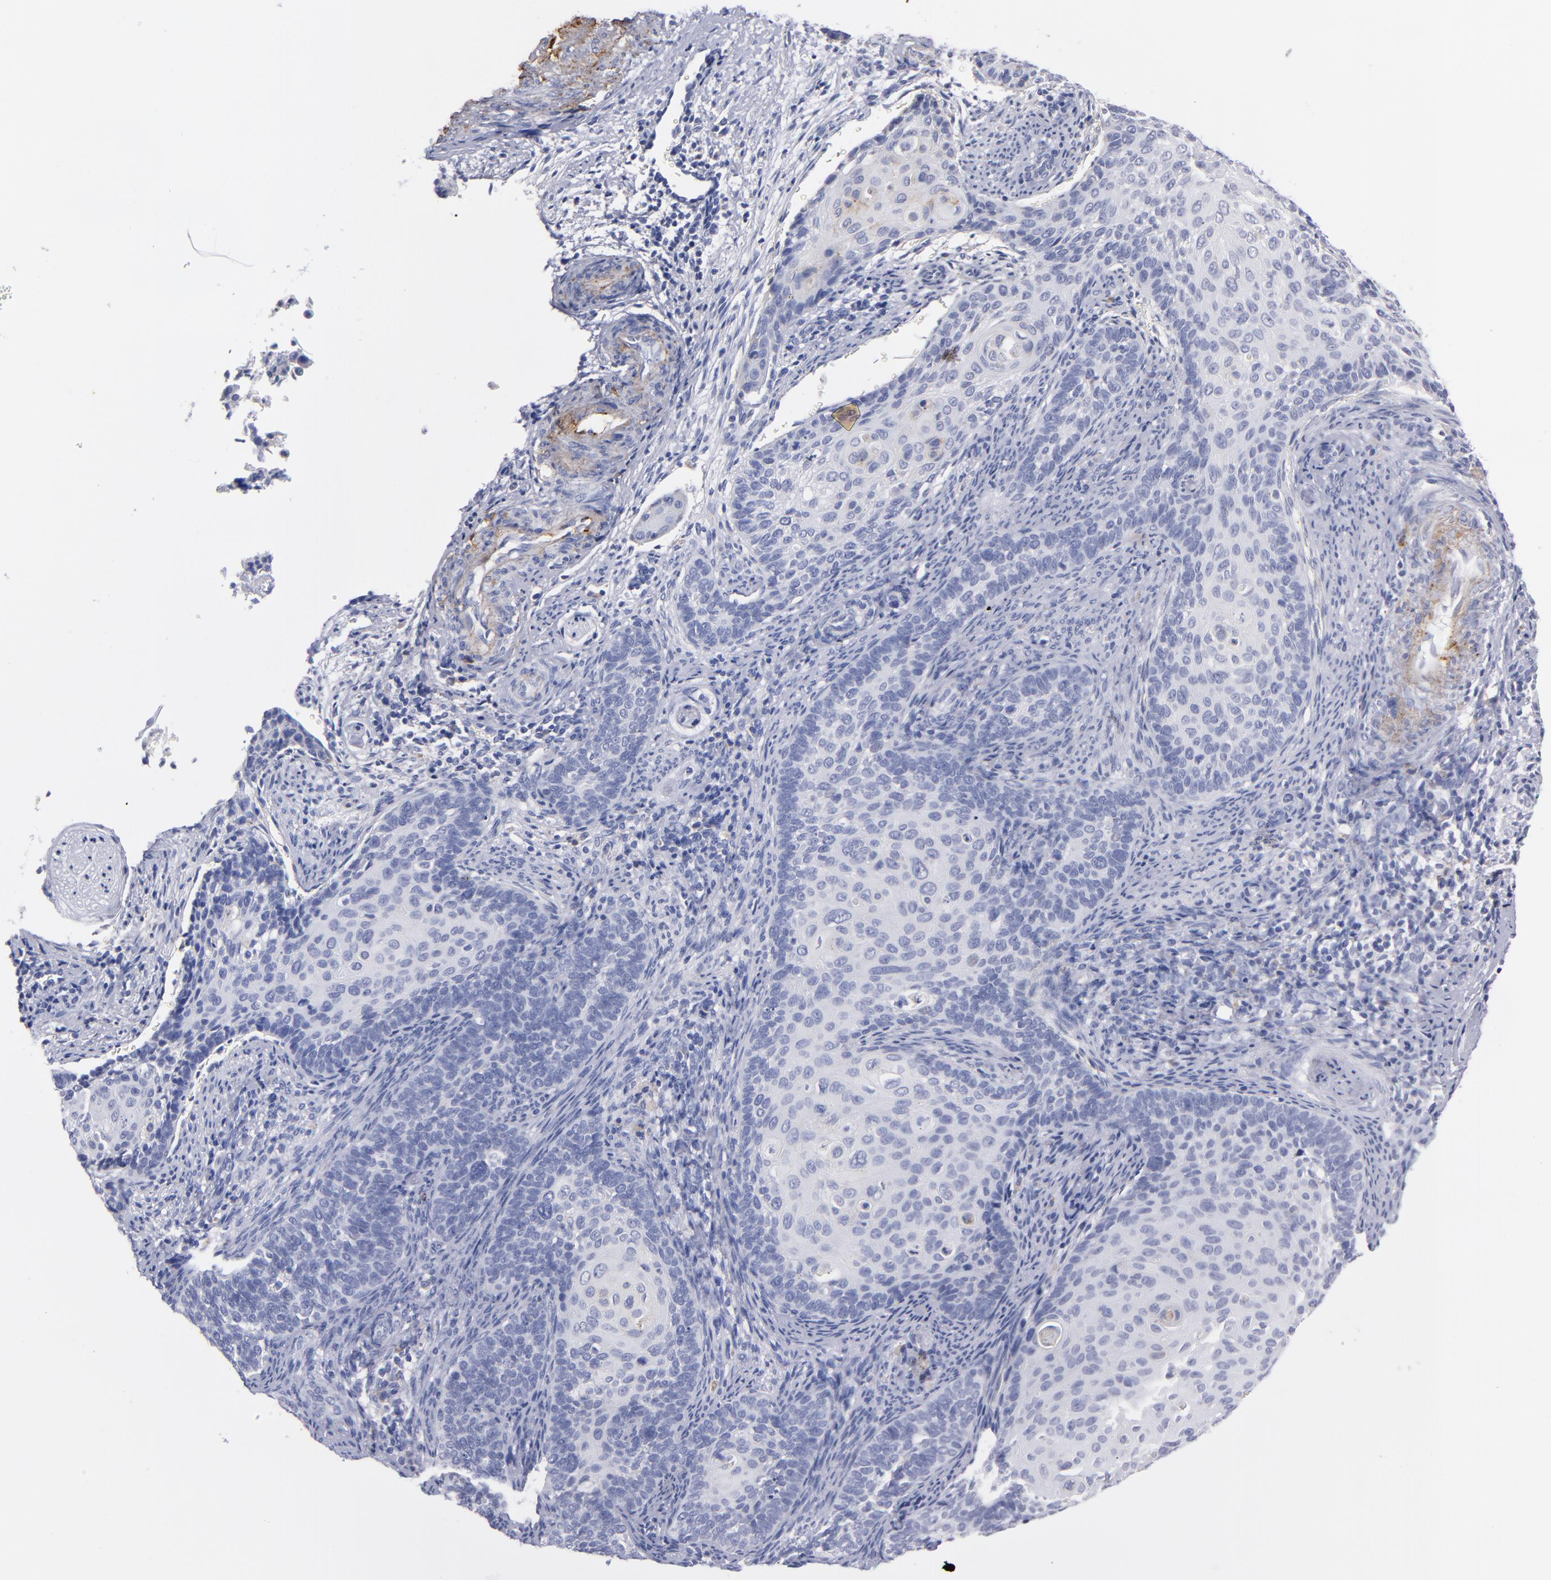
{"staining": {"intensity": "negative", "quantity": "none", "location": "none"}, "tissue": "cervical cancer", "cell_type": "Tumor cells", "image_type": "cancer", "snomed": [{"axis": "morphology", "description": "Squamous cell carcinoma, NOS"}, {"axis": "topography", "description": "Cervix"}], "caption": "DAB immunohistochemical staining of cervical cancer (squamous cell carcinoma) displays no significant positivity in tumor cells.", "gene": "MFGE8", "patient": {"sex": "female", "age": 33}}